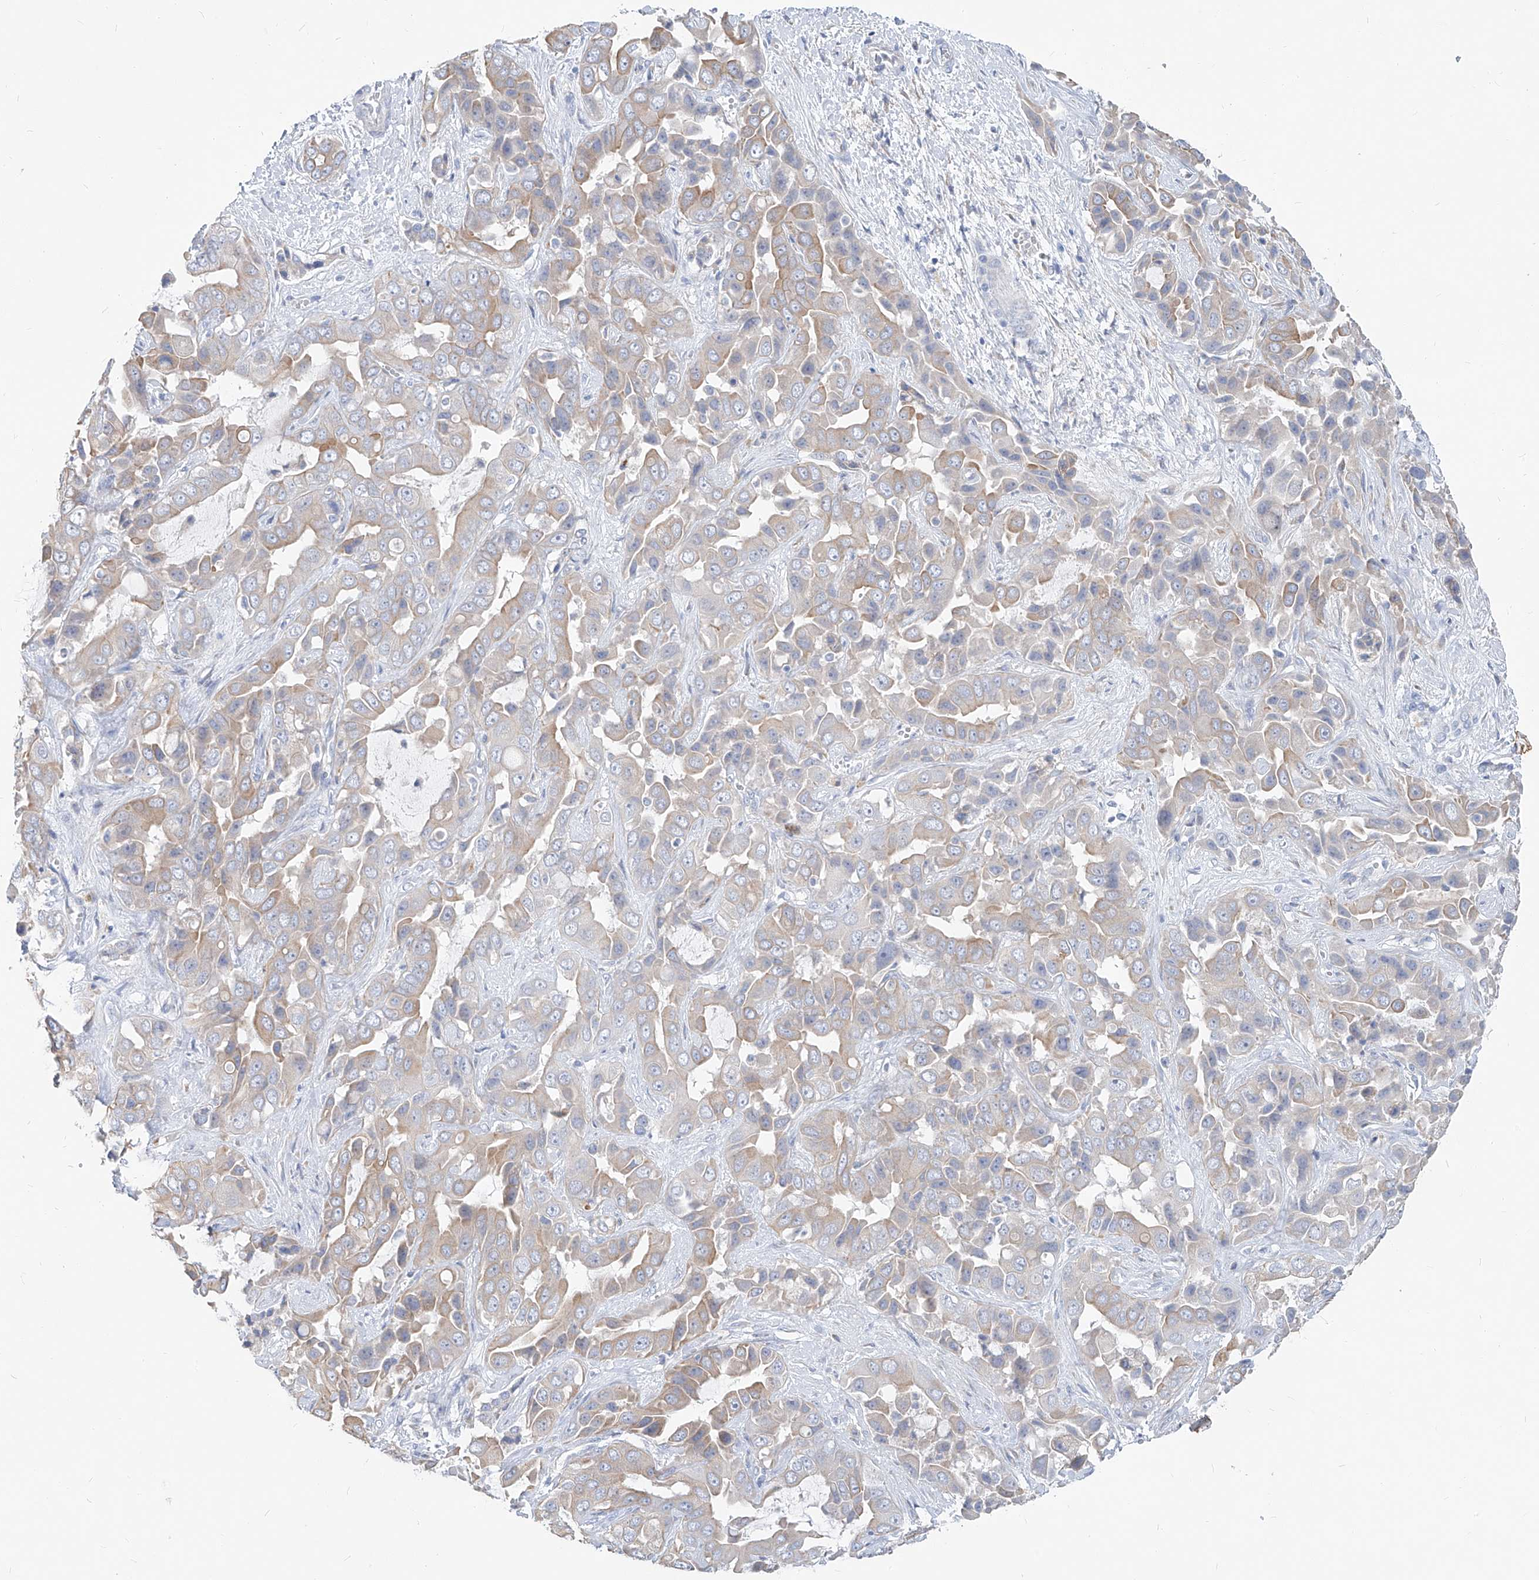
{"staining": {"intensity": "weak", "quantity": "<25%", "location": "cytoplasmic/membranous"}, "tissue": "liver cancer", "cell_type": "Tumor cells", "image_type": "cancer", "snomed": [{"axis": "morphology", "description": "Cholangiocarcinoma"}, {"axis": "topography", "description": "Liver"}], "caption": "This is an immunohistochemistry photomicrograph of human liver cancer. There is no expression in tumor cells.", "gene": "UFL1", "patient": {"sex": "female", "age": 52}}